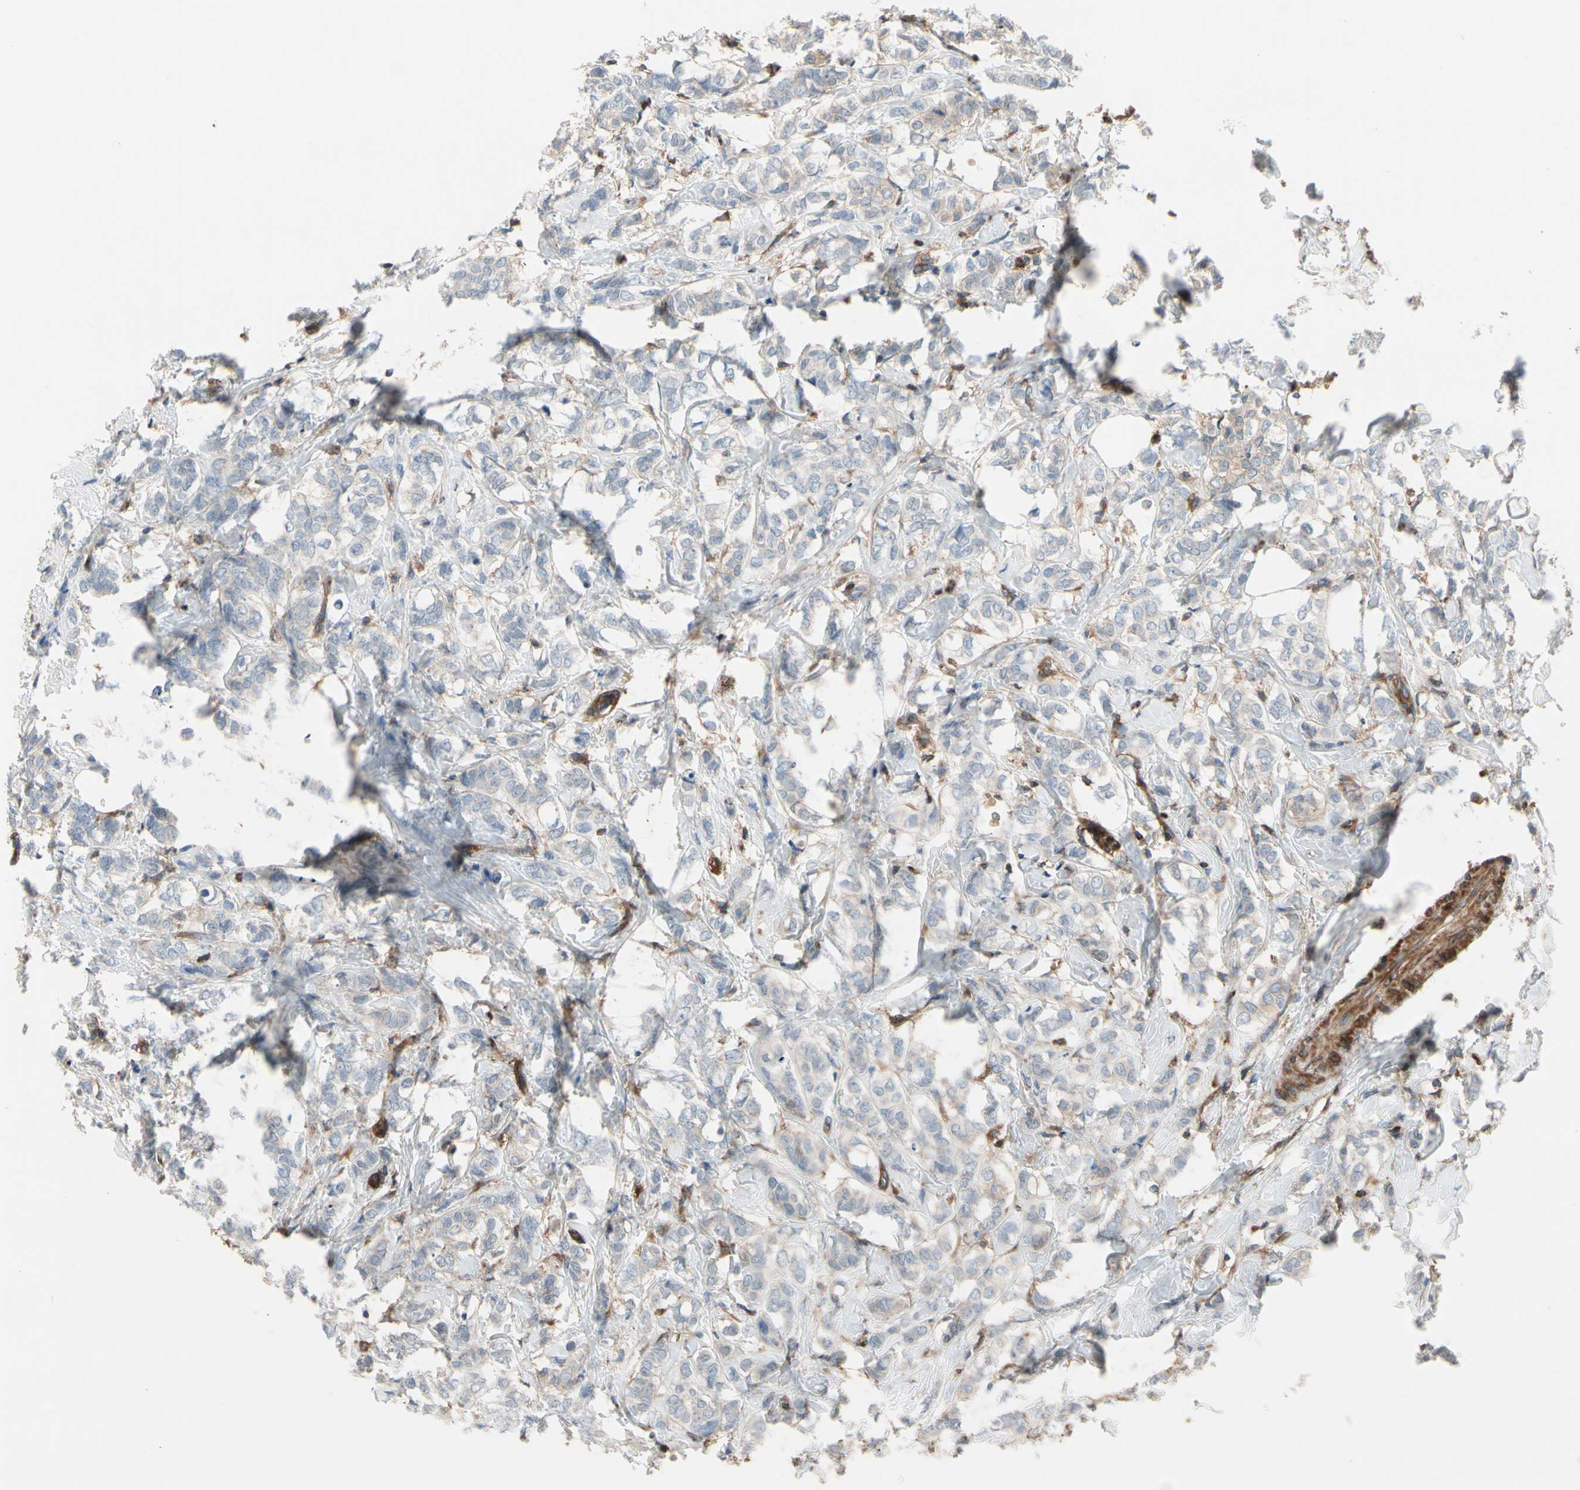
{"staining": {"intensity": "weak", "quantity": "25%-75%", "location": "cytoplasmic/membranous"}, "tissue": "breast cancer", "cell_type": "Tumor cells", "image_type": "cancer", "snomed": [{"axis": "morphology", "description": "Lobular carcinoma"}, {"axis": "topography", "description": "Breast"}], "caption": "The photomicrograph demonstrates immunohistochemical staining of breast lobular carcinoma. There is weak cytoplasmic/membranous expression is appreciated in approximately 25%-75% of tumor cells.", "gene": "ROCK1", "patient": {"sex": "female", "age": 60}}